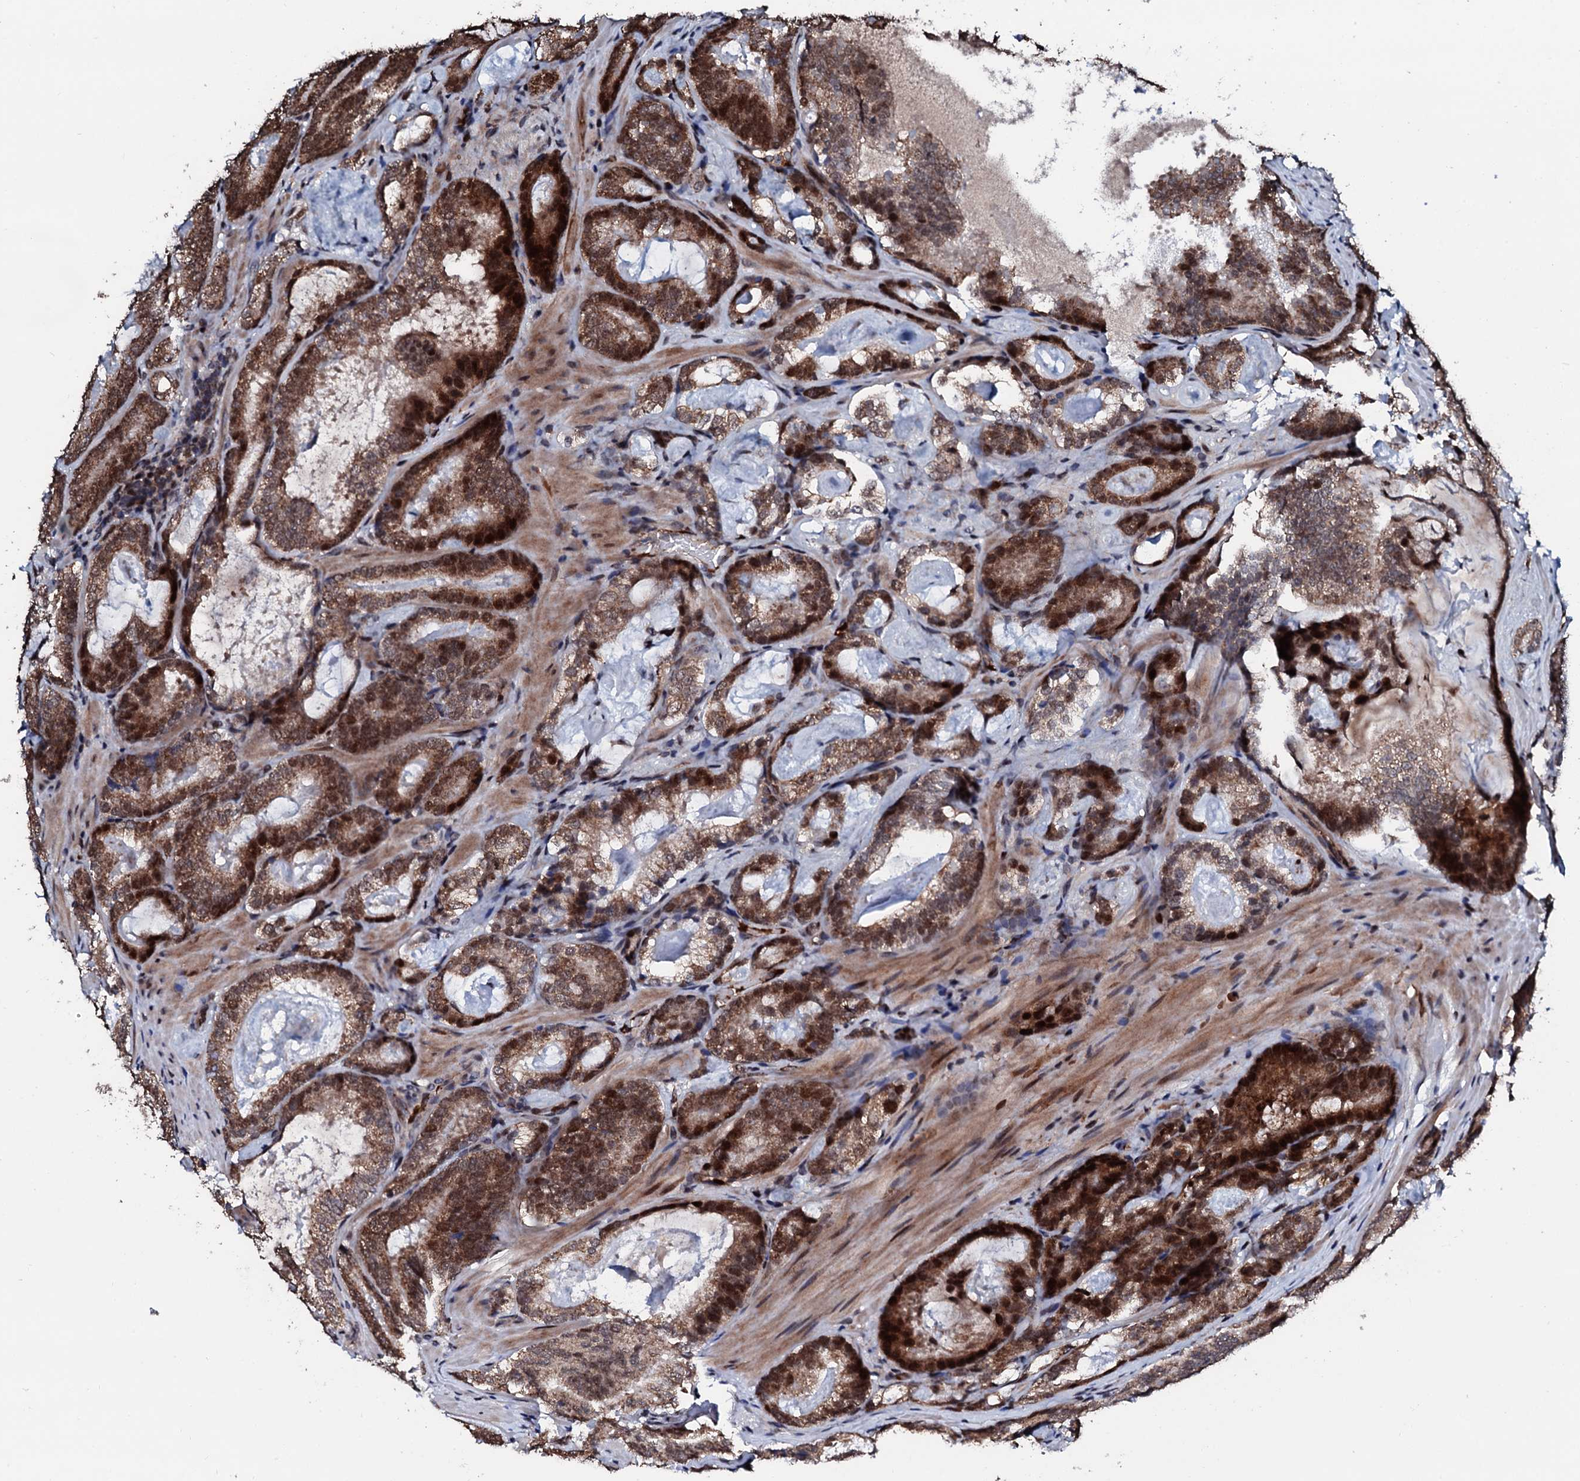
{"staining": {"intensity": "strong", "quantity": ">75%", "location": "cytoplasmic/membranous,nuclear"}, "tissue": "prostate cancer", "cell_type": "Tumor cells", "image_type": "cancer", "snomed": [{"axis": "morphology", "description": "Adenocarcinoma, Low grade"}, {"axis": "topography", "description": "Prostate"}], "caption": "Immunohistochemical staining of human prostate cancer (low-grade adenocarcinoma) shows high levels of strong cytoplasmic/membranous and nuclear staining in approximately >75% of tumor cells.", "gene": "KIF18A", "patient": {"sex": "male", "age": 60}}